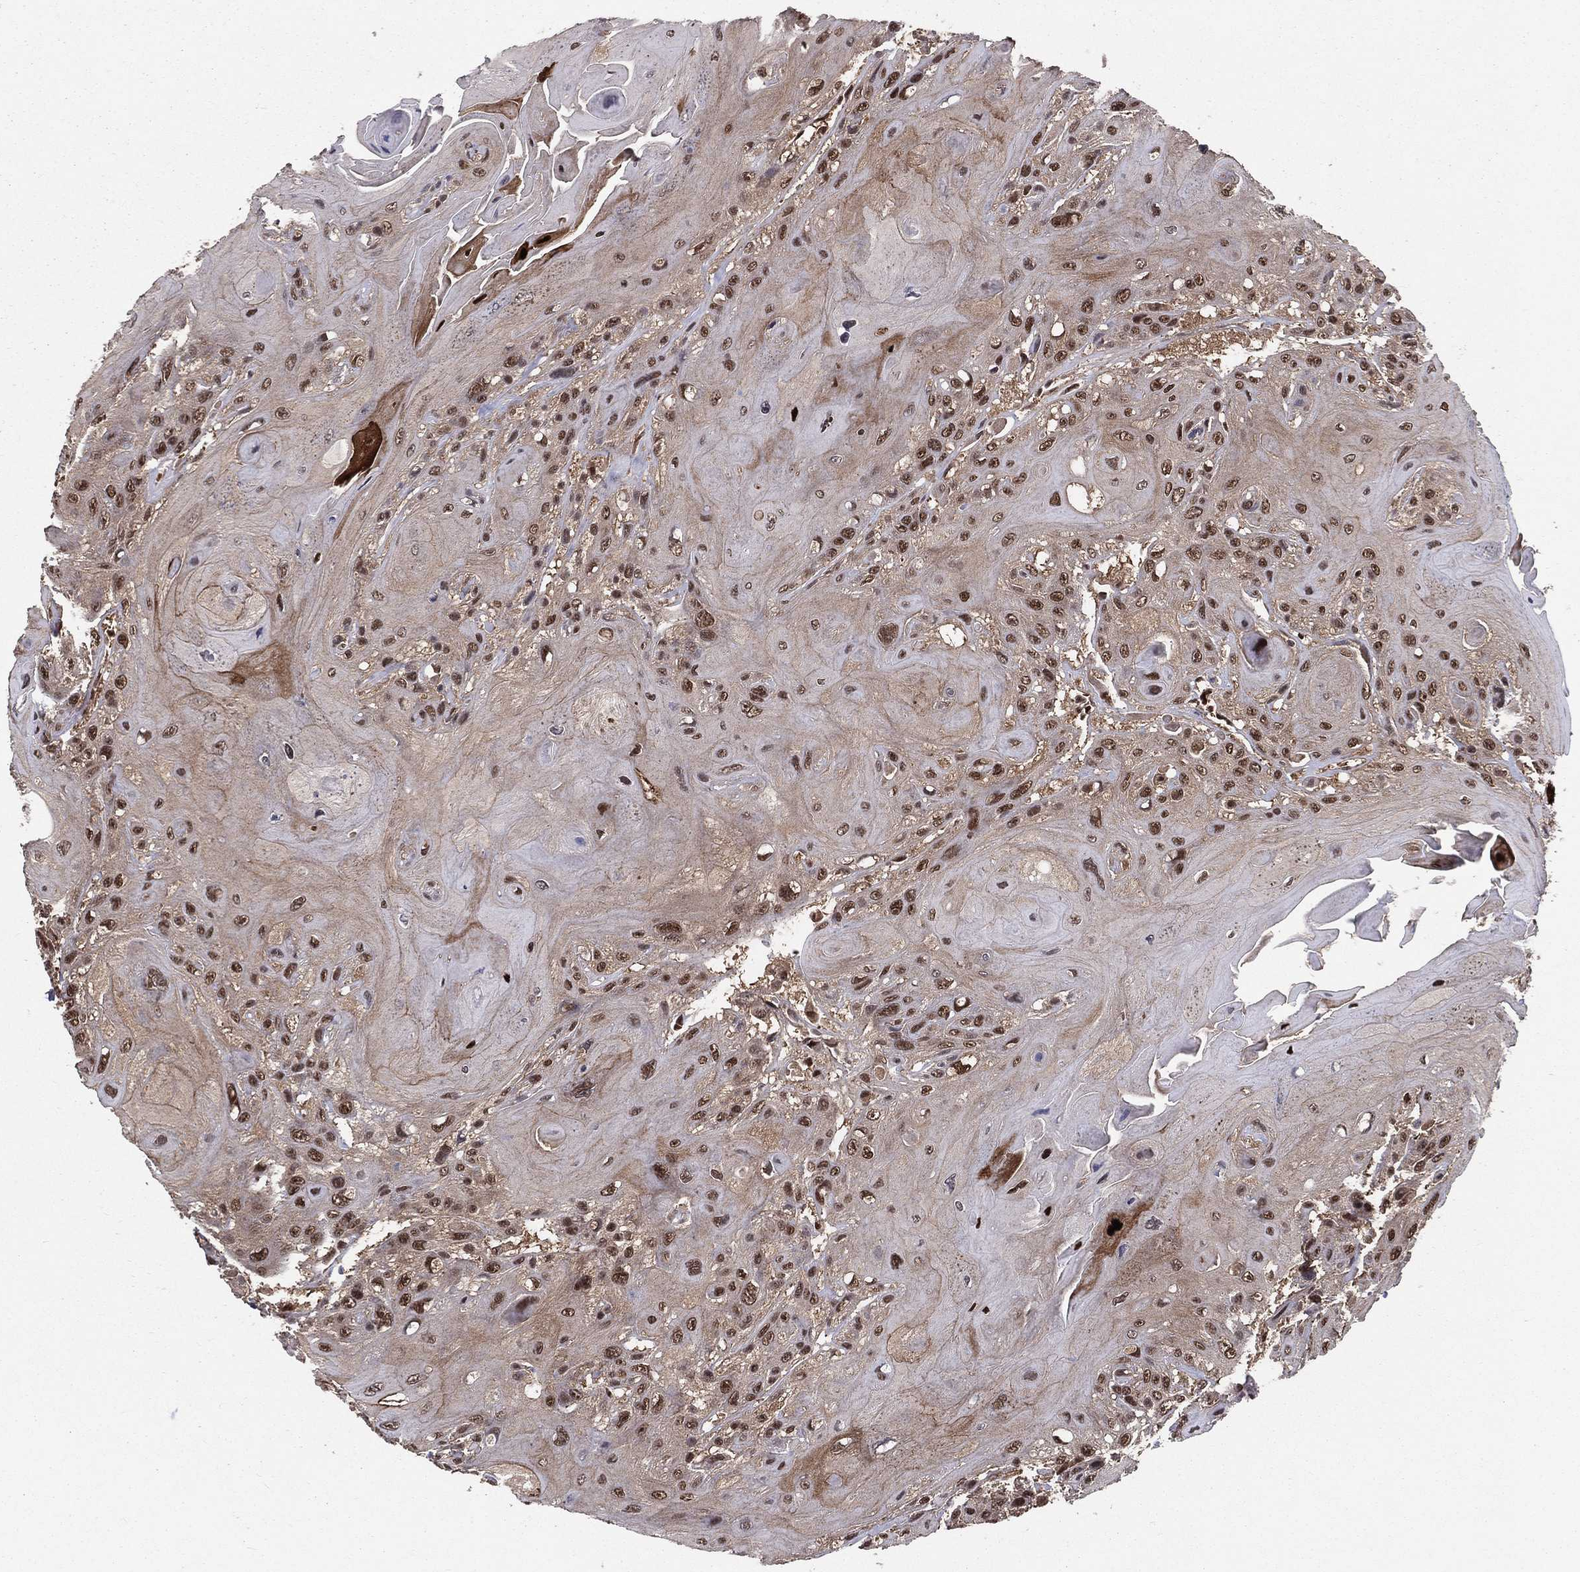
{"staining": {"intensity": "moderate", "quantity": "25%-75%", "location": "nuclear"}, "tissue": "head and neck cancer", "cell_type": "Tumor cells", "image_type": "cancer", "snomed": [{"axis": "morphology", "description": "Squamous cell carcinoma, NOS"}, {"axis": "topography", "description": "Head-Neck"}], "caption": "DAB immunohistochemical staining of squamous cell carcinoma (head and neck) shows moderate nuclear protein positivity in approximately 25%-75% of tumor cells.", "gene": "CARM1", "patient": {"sex": "female", "age": 59}}